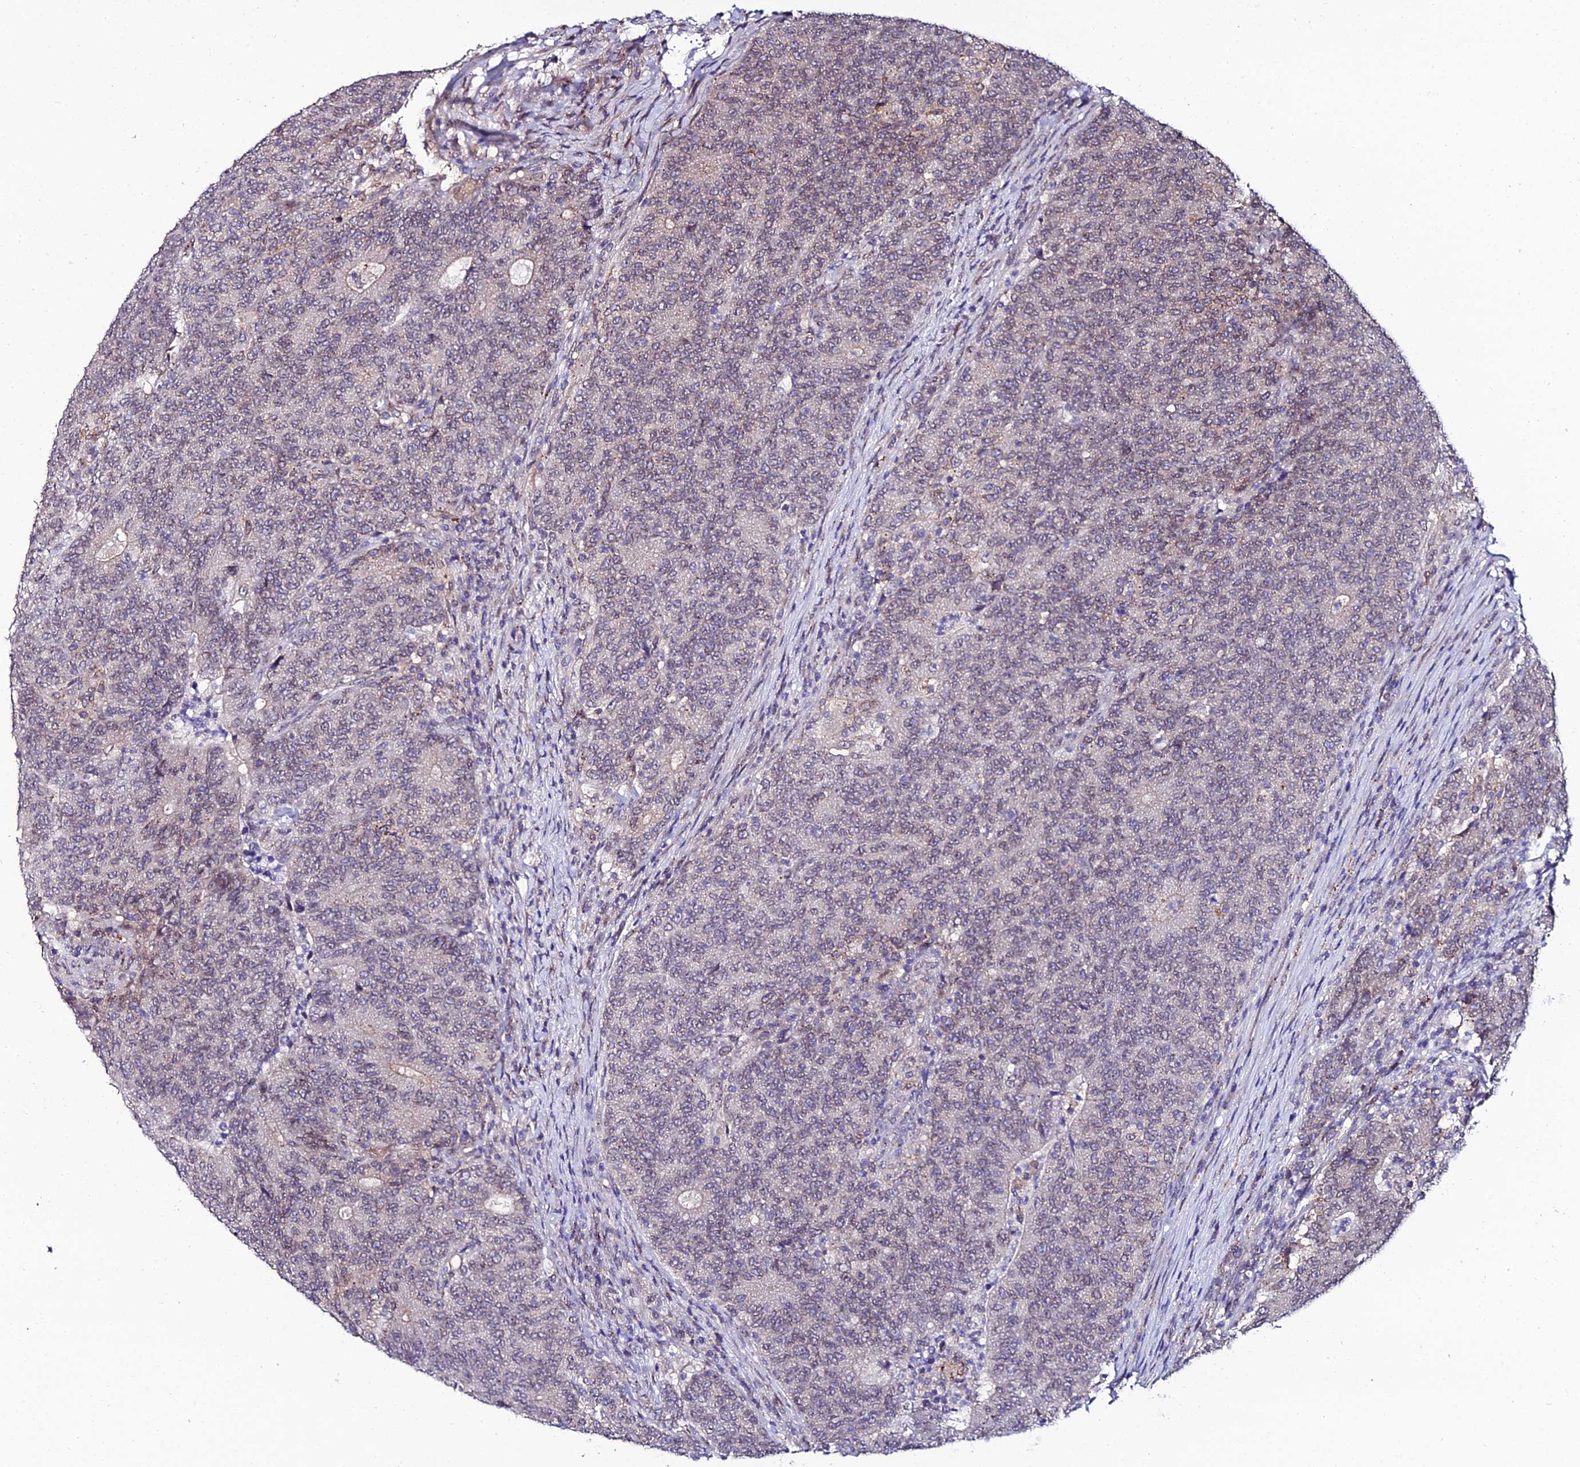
{"staining": {"intensity": "weak", "quantity": "25%-75%", "location": "nuclear"}, "tissue": "colorectal cancer", "cell_type": "Tumor cells", "image_type": "cancer", "snomed": [{"axis": "morphology", "description": "Adenocarcinoma, NOS"}, {"axis": "topography", "description": "Colon"}], "caption": "Colorectal adenocarcinoma stained for a protein reveals weak nuclear positivity in tumor cells.", "gene": "DDX19A", "patient": {"sex": "female", "age": 75}}